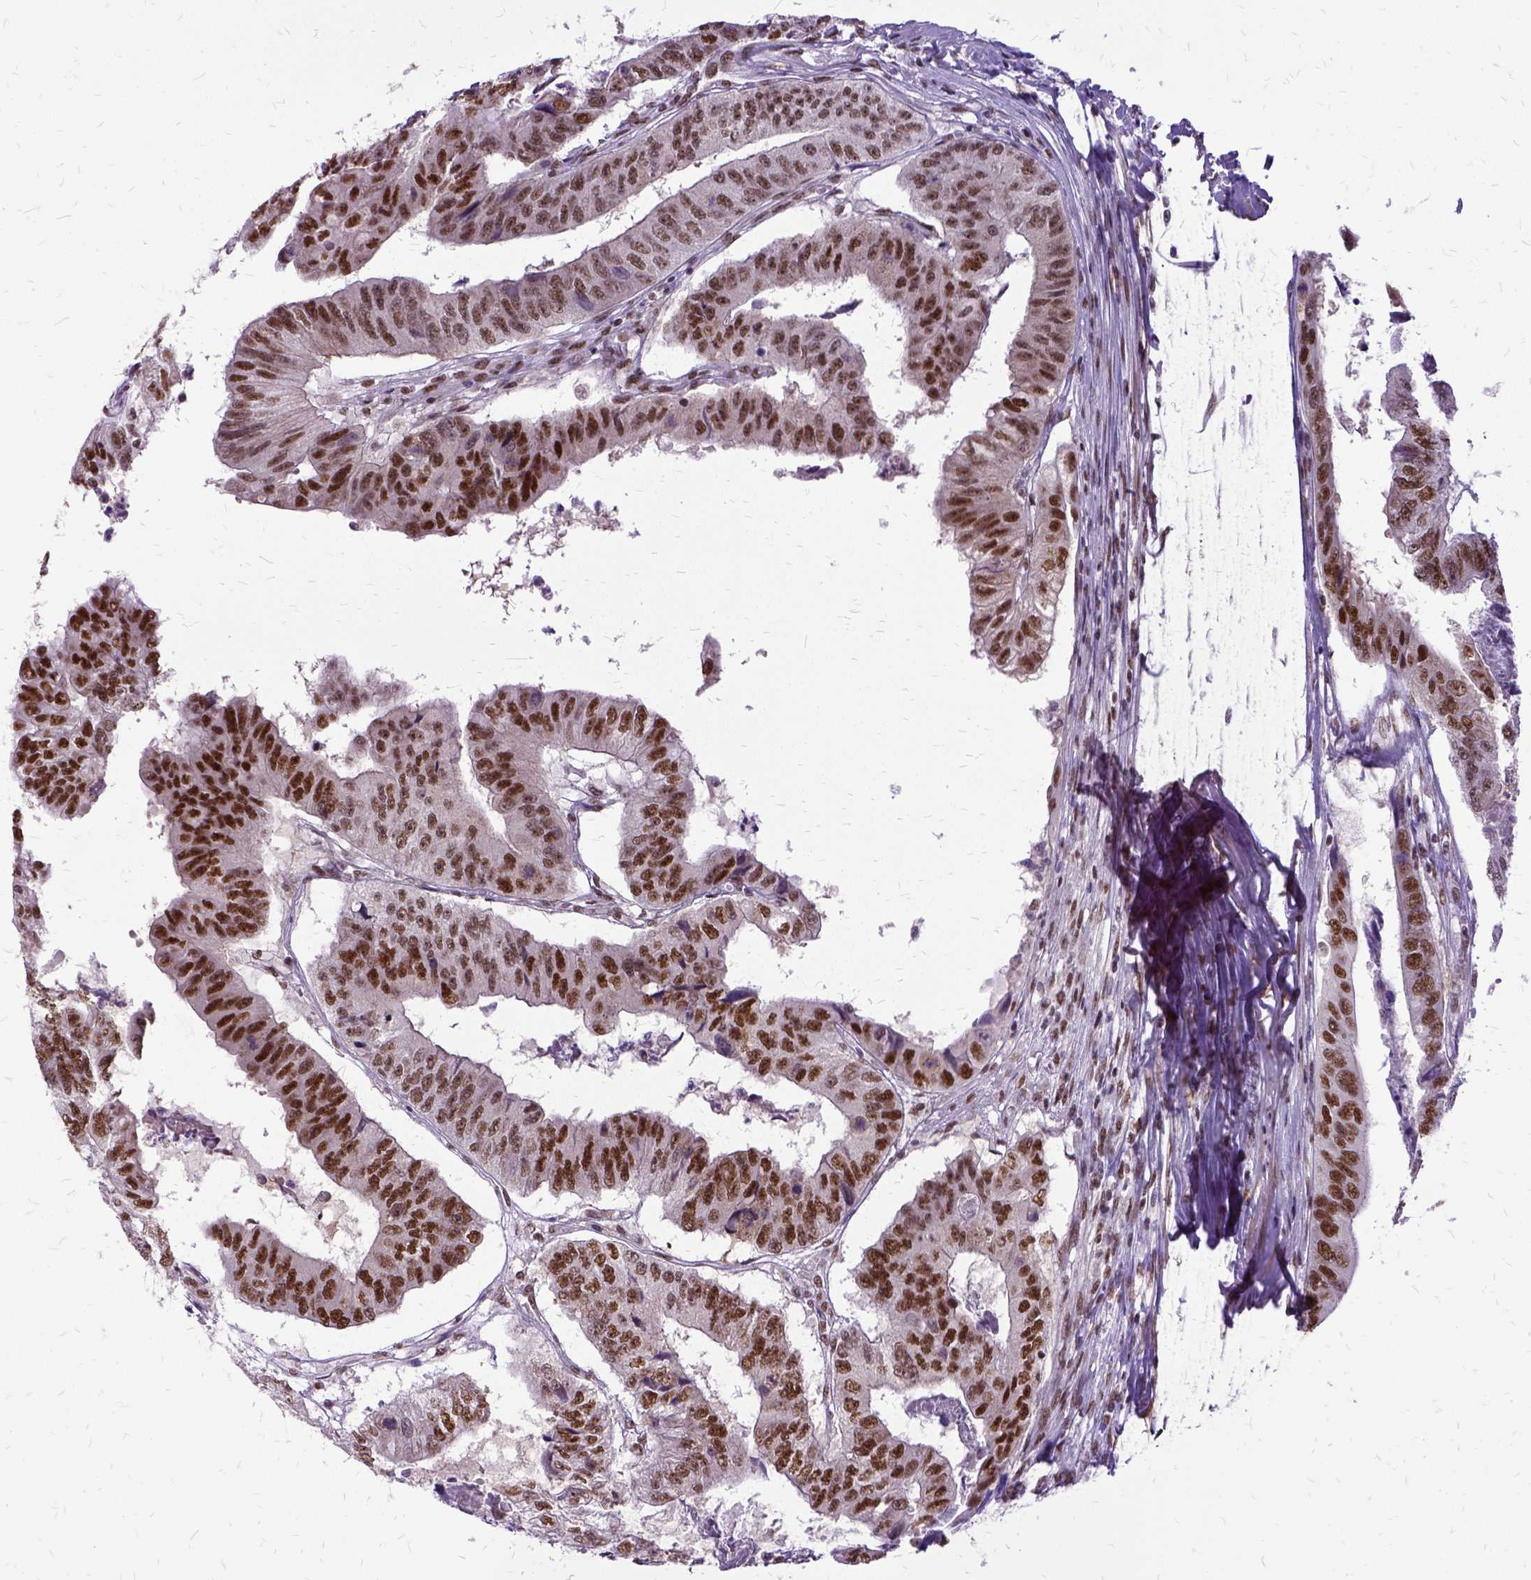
{"staining": {"intensity": "strong", "quantity": ">75%", "location": "nuclear"}, "tissue": "colorectal cancer", "cell_type": "Tumor cells", "image_type": "cancer", "snomed": [{"axis": "morphology", "description": "Adenocarcinoma, NOS"}, {"axis": "topography", "description": "Colon"}], "caption": "Immunohistochemical staining of colorectal cancer (adenocarcinoma) shows high levels of strong nuclear protein expression in about >75% of tumor cells. The staining was performed using DAB (3,3'-diaminobenzidine) to visualize the protein expression in brown, while the nuclei were stained in blue with hematoxylin (Magnification: 20x).", "gene": "SETD1A", "patient": {"sex": "female", "age": 67}}